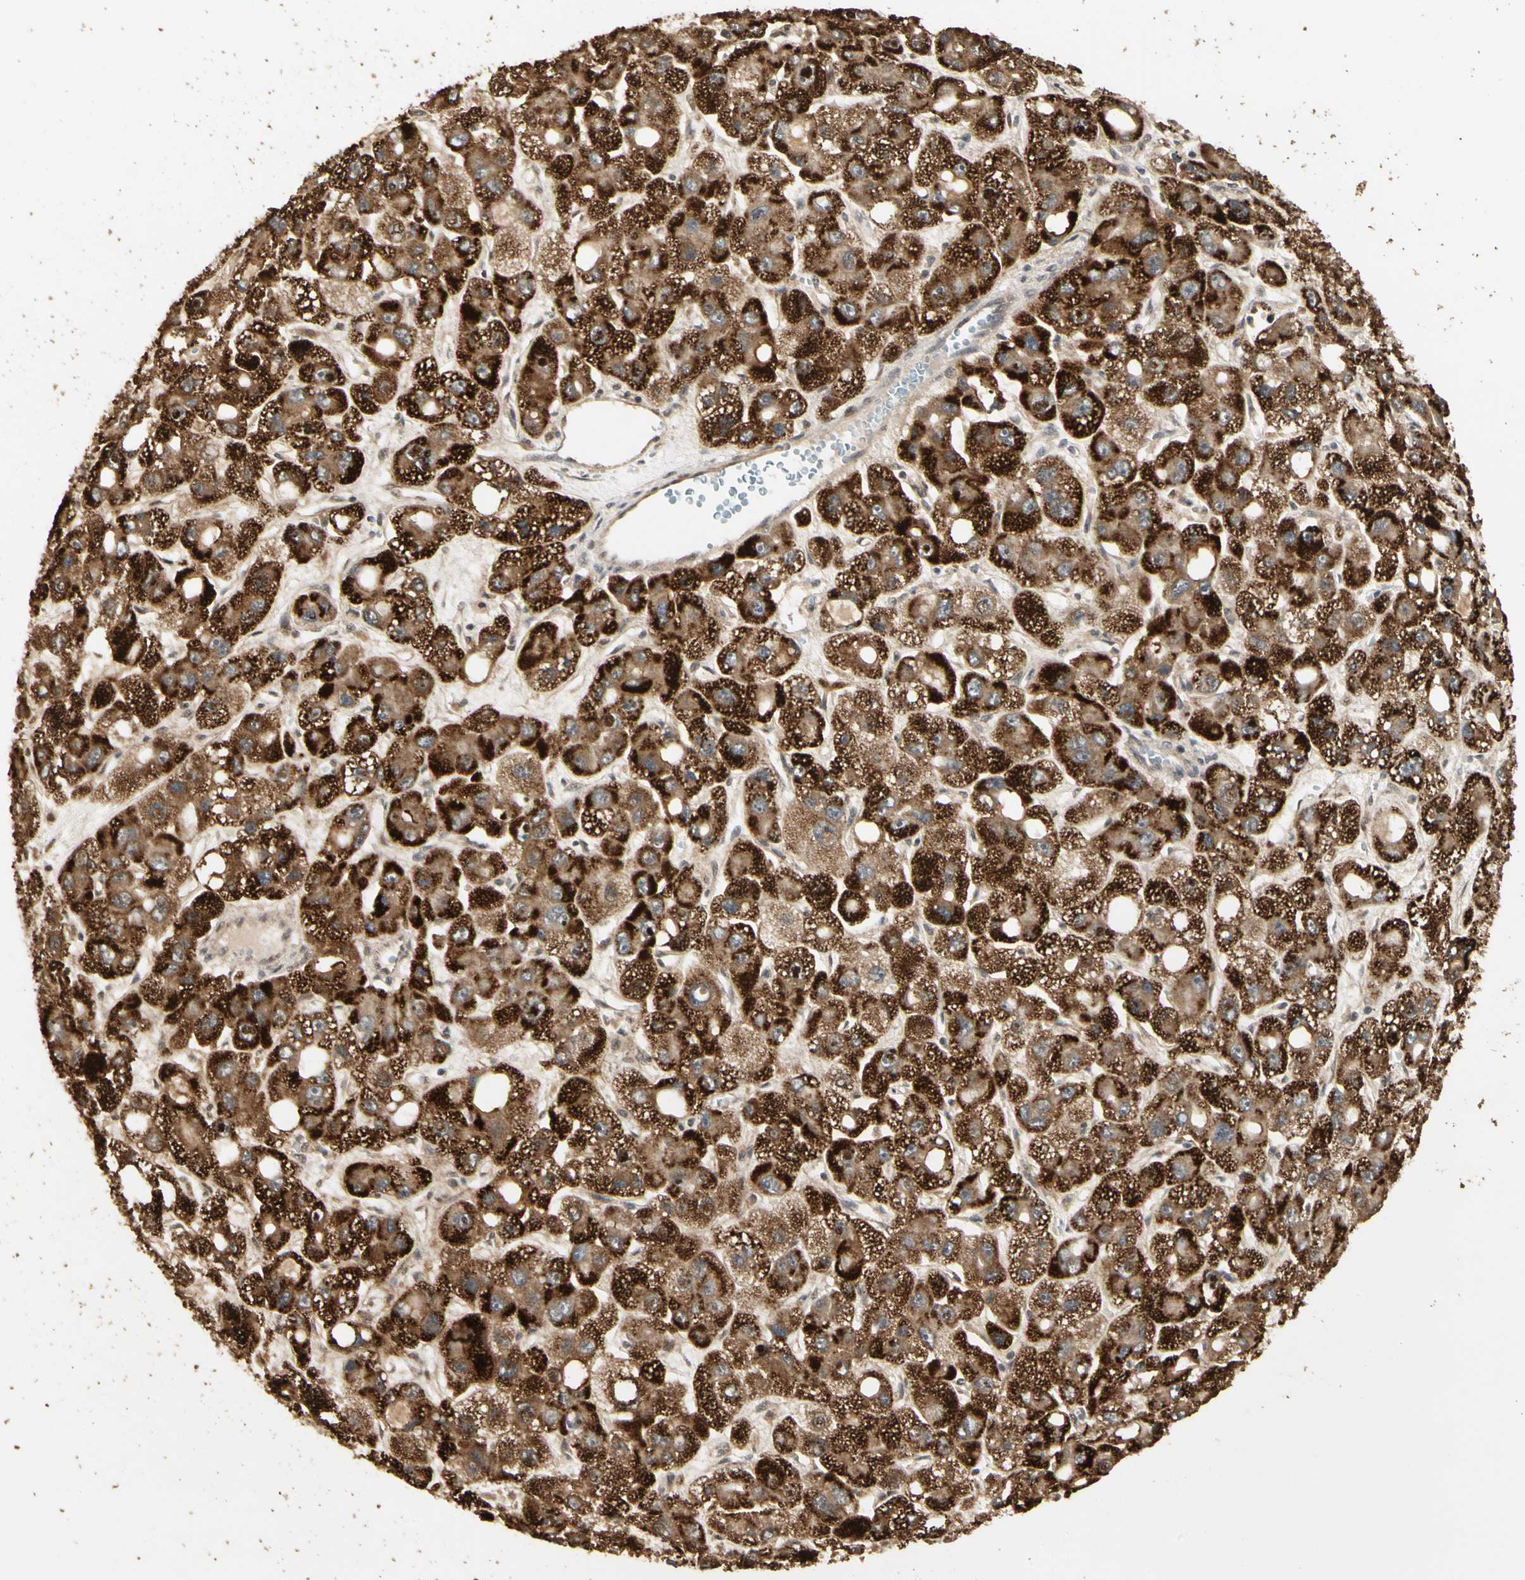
{"staining": {"intensity": "strong", "quantity": ">75%", "location": "cytoplasmic/membranous"}, "tissue": "liver cancer", "cell_type": "Tumor cells", "image_type": "cancer", "snomed": [{"axis": "morphology", "description": "Carcinoma, Hepatocellular, NOS"}, {"axis": "topography", "description": "Liver"}], "caption": "Liver cancer stained for a protein demonstrates strong cytoplasmic/membranous positivity in tumor cells.", "gene": "TAOK1", "patient": {"sex": "male", "age": 55}}